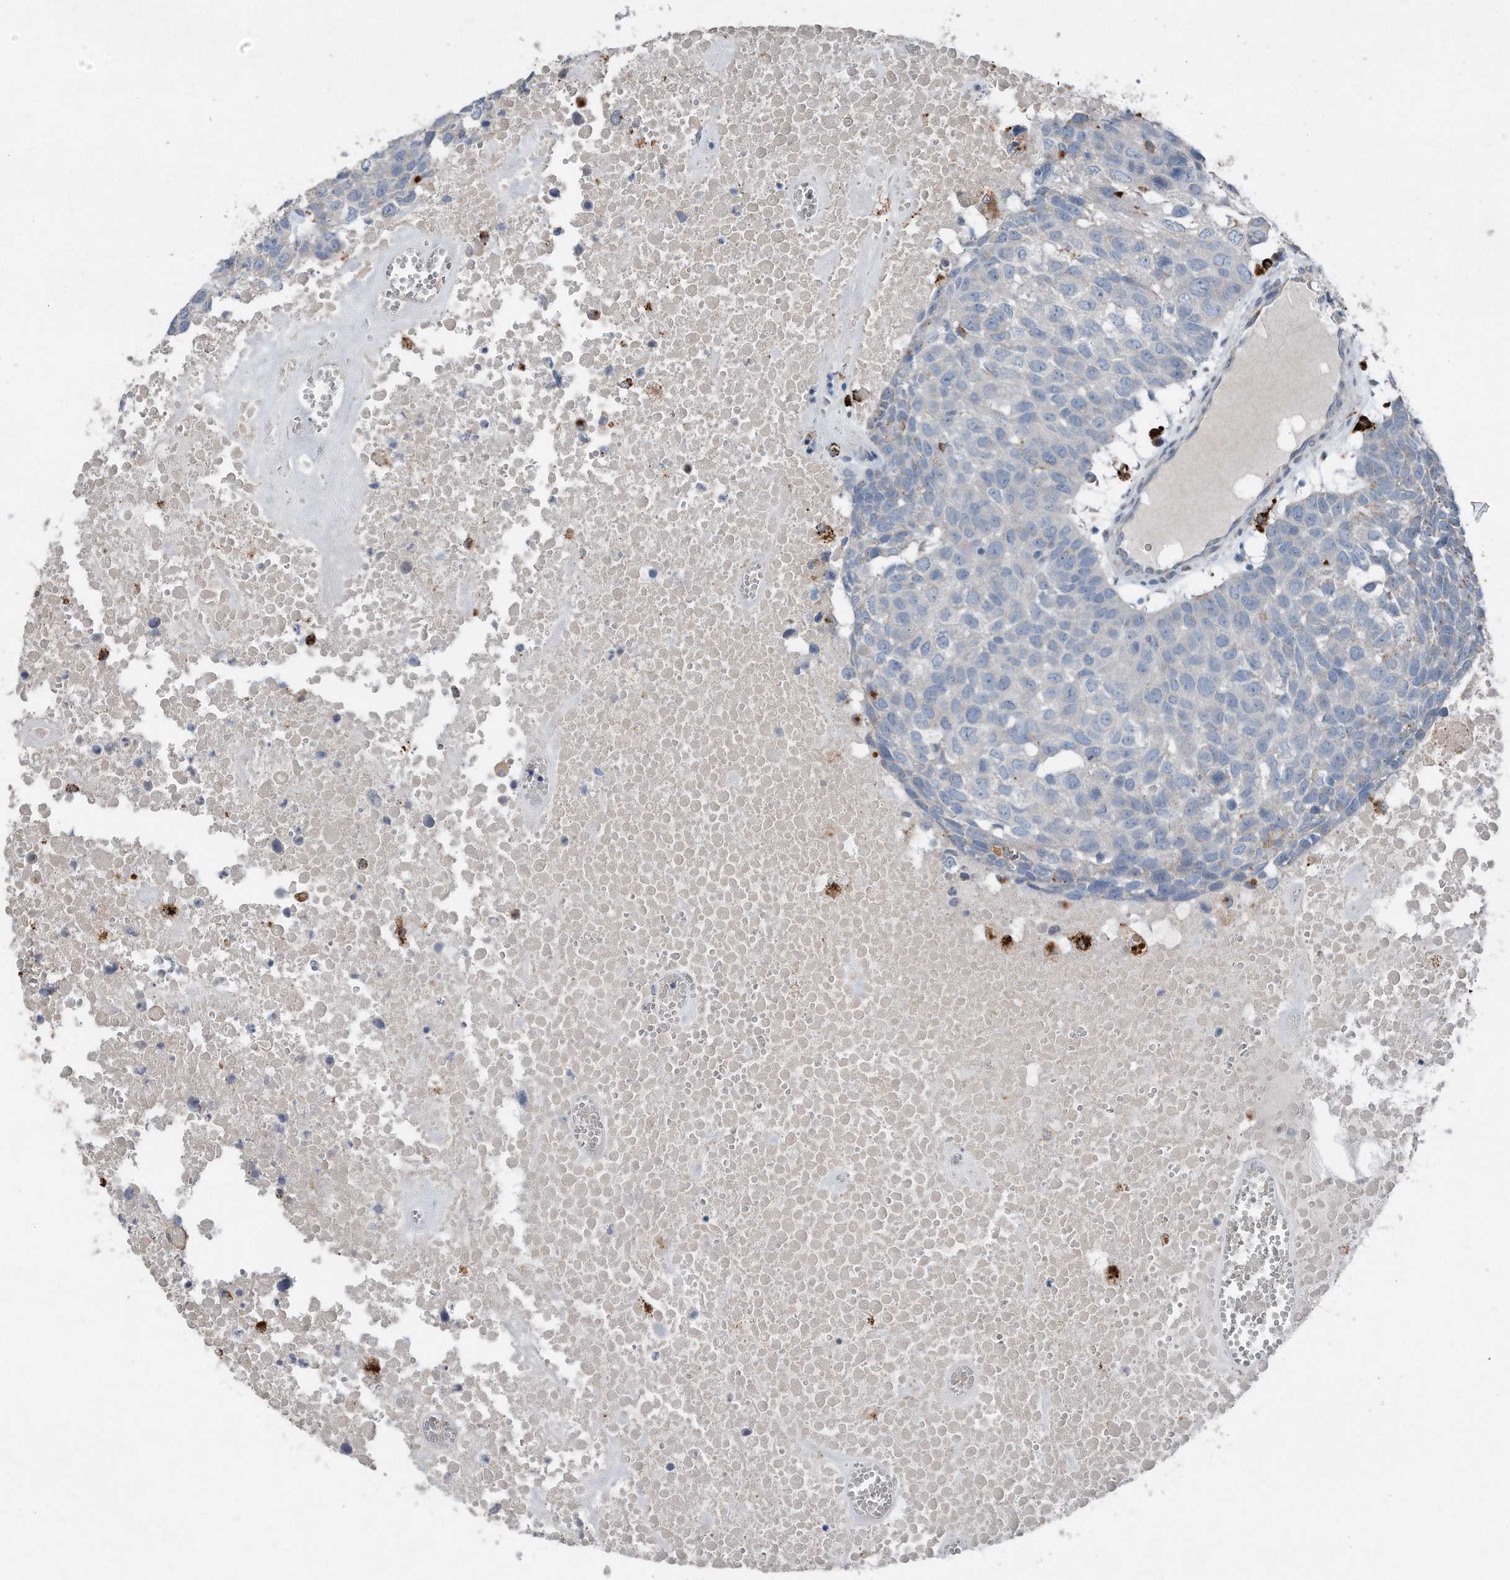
{"staining": {"intensity": "negative", "quantity": "none", "location": "none"}, "tissue": "head and neck cancer", "cell_type": "Tumor cells", "image_type": "cancer", "snomed": [{"axis": "morphology", "description": "Squamous cell carcinoma, NOS"}, {"axis": "topography", "description": "Head-Neck"}], "caption": "Human head and neck cancer stained for a protein using immunohistochemistry demonstrates no staining in tumor cells.", "gene": "ZNF772", "patient": {"sex": "male", "age": 66}}